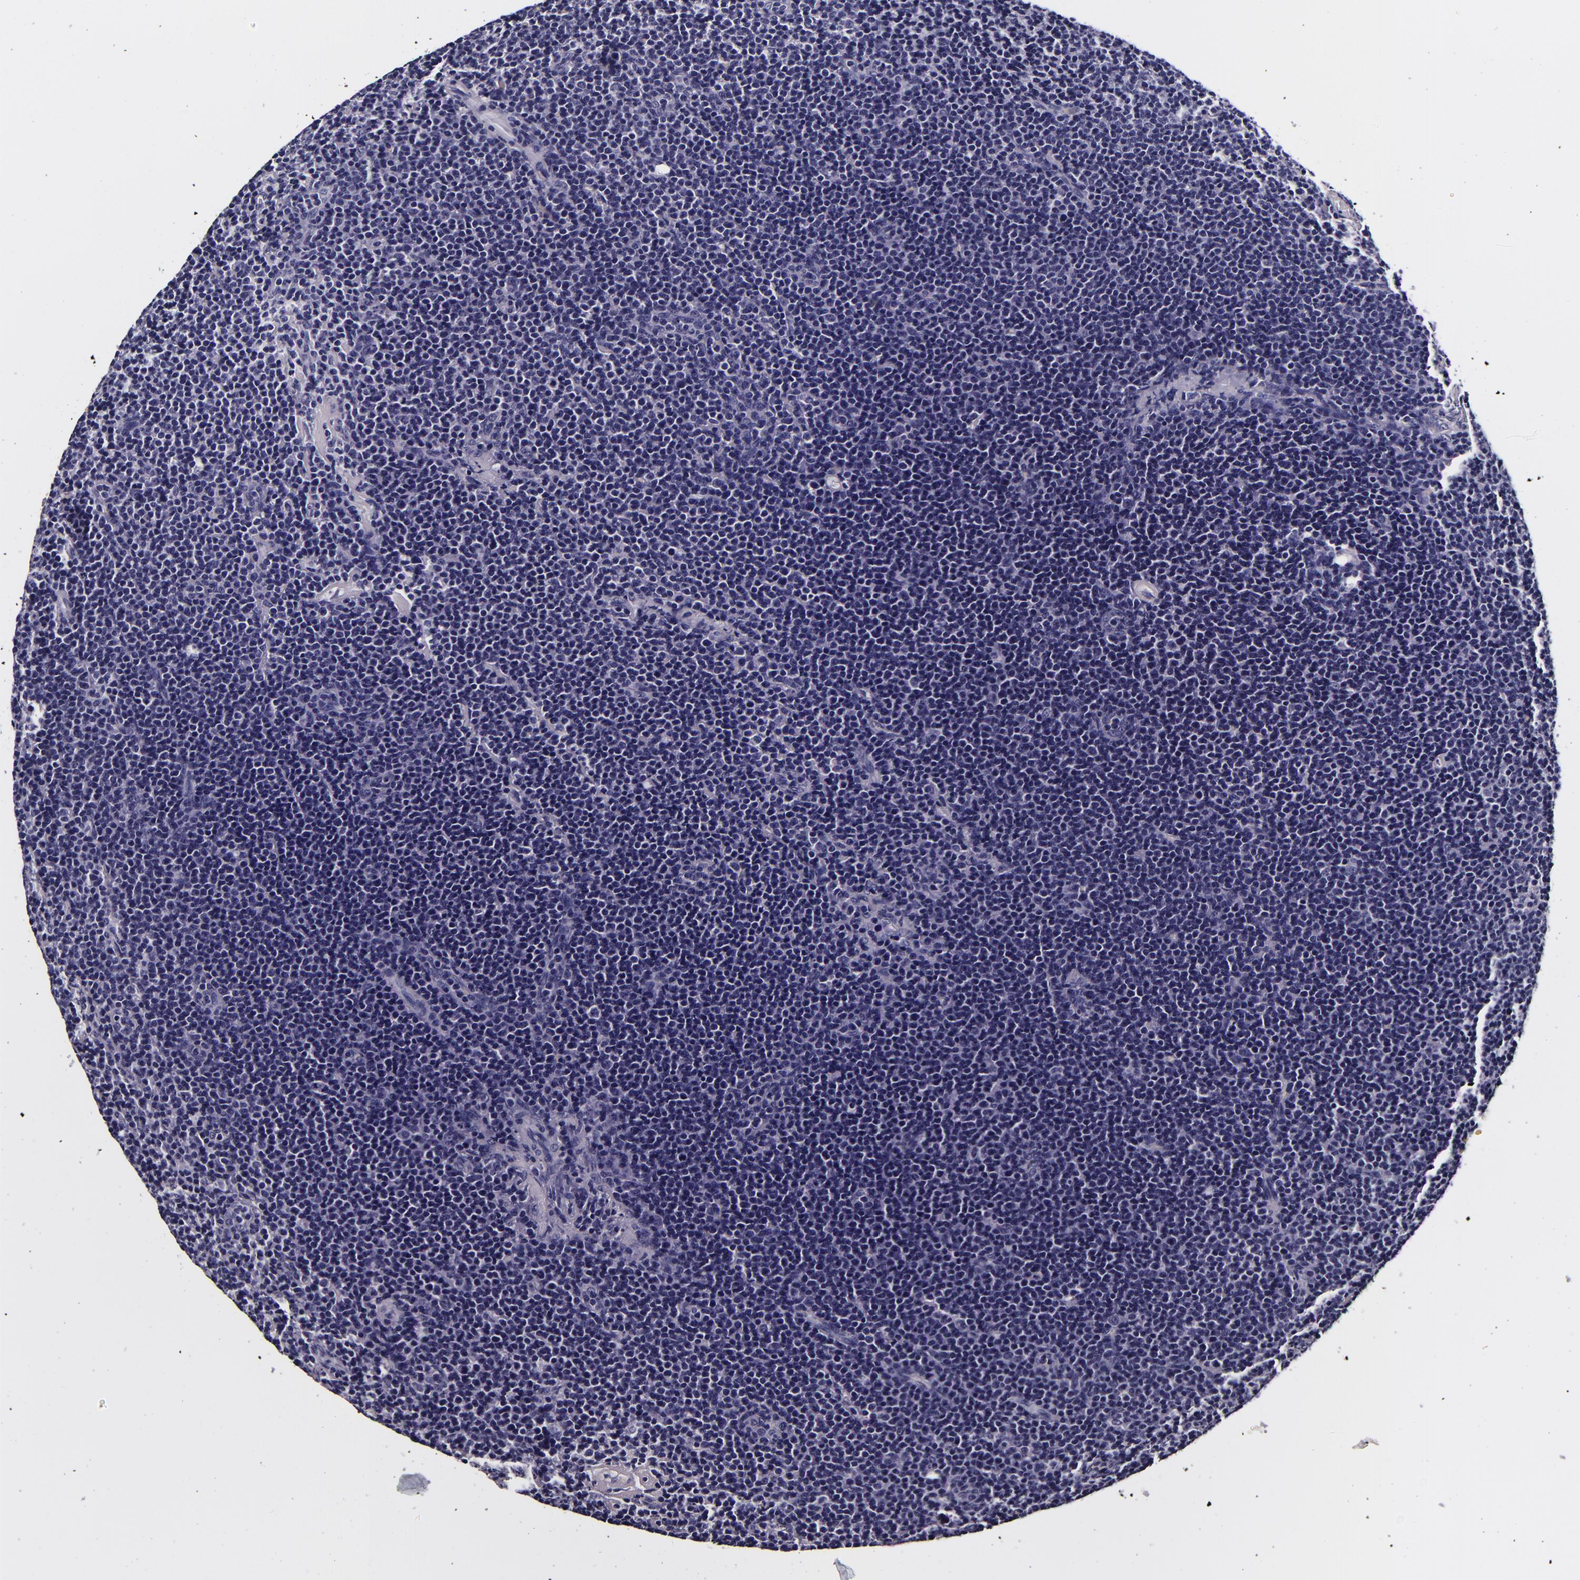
{"staining": {"intensity": "negative", "quantity": "none", "location": "none"}, "tissue": "lymphoma", "cell_type": "Tumor cells", "image_type": "cancer", "snomed": [{"axis": "morphology", "description": "Malignant lymphoma, non-Hodgkin's type, High grade"}, {"axis": "topography", "description": "Lymph node"}], "caption": "Immunohistochemistry histopathology image of neoplastic tissue: human lymphoma stained with DAB (3,3'-diaminobenzidine) reveals no significant protein positivity in tumor cells.", "gene": "FBN1", "patient": {"sex": "female", "age": 58}}